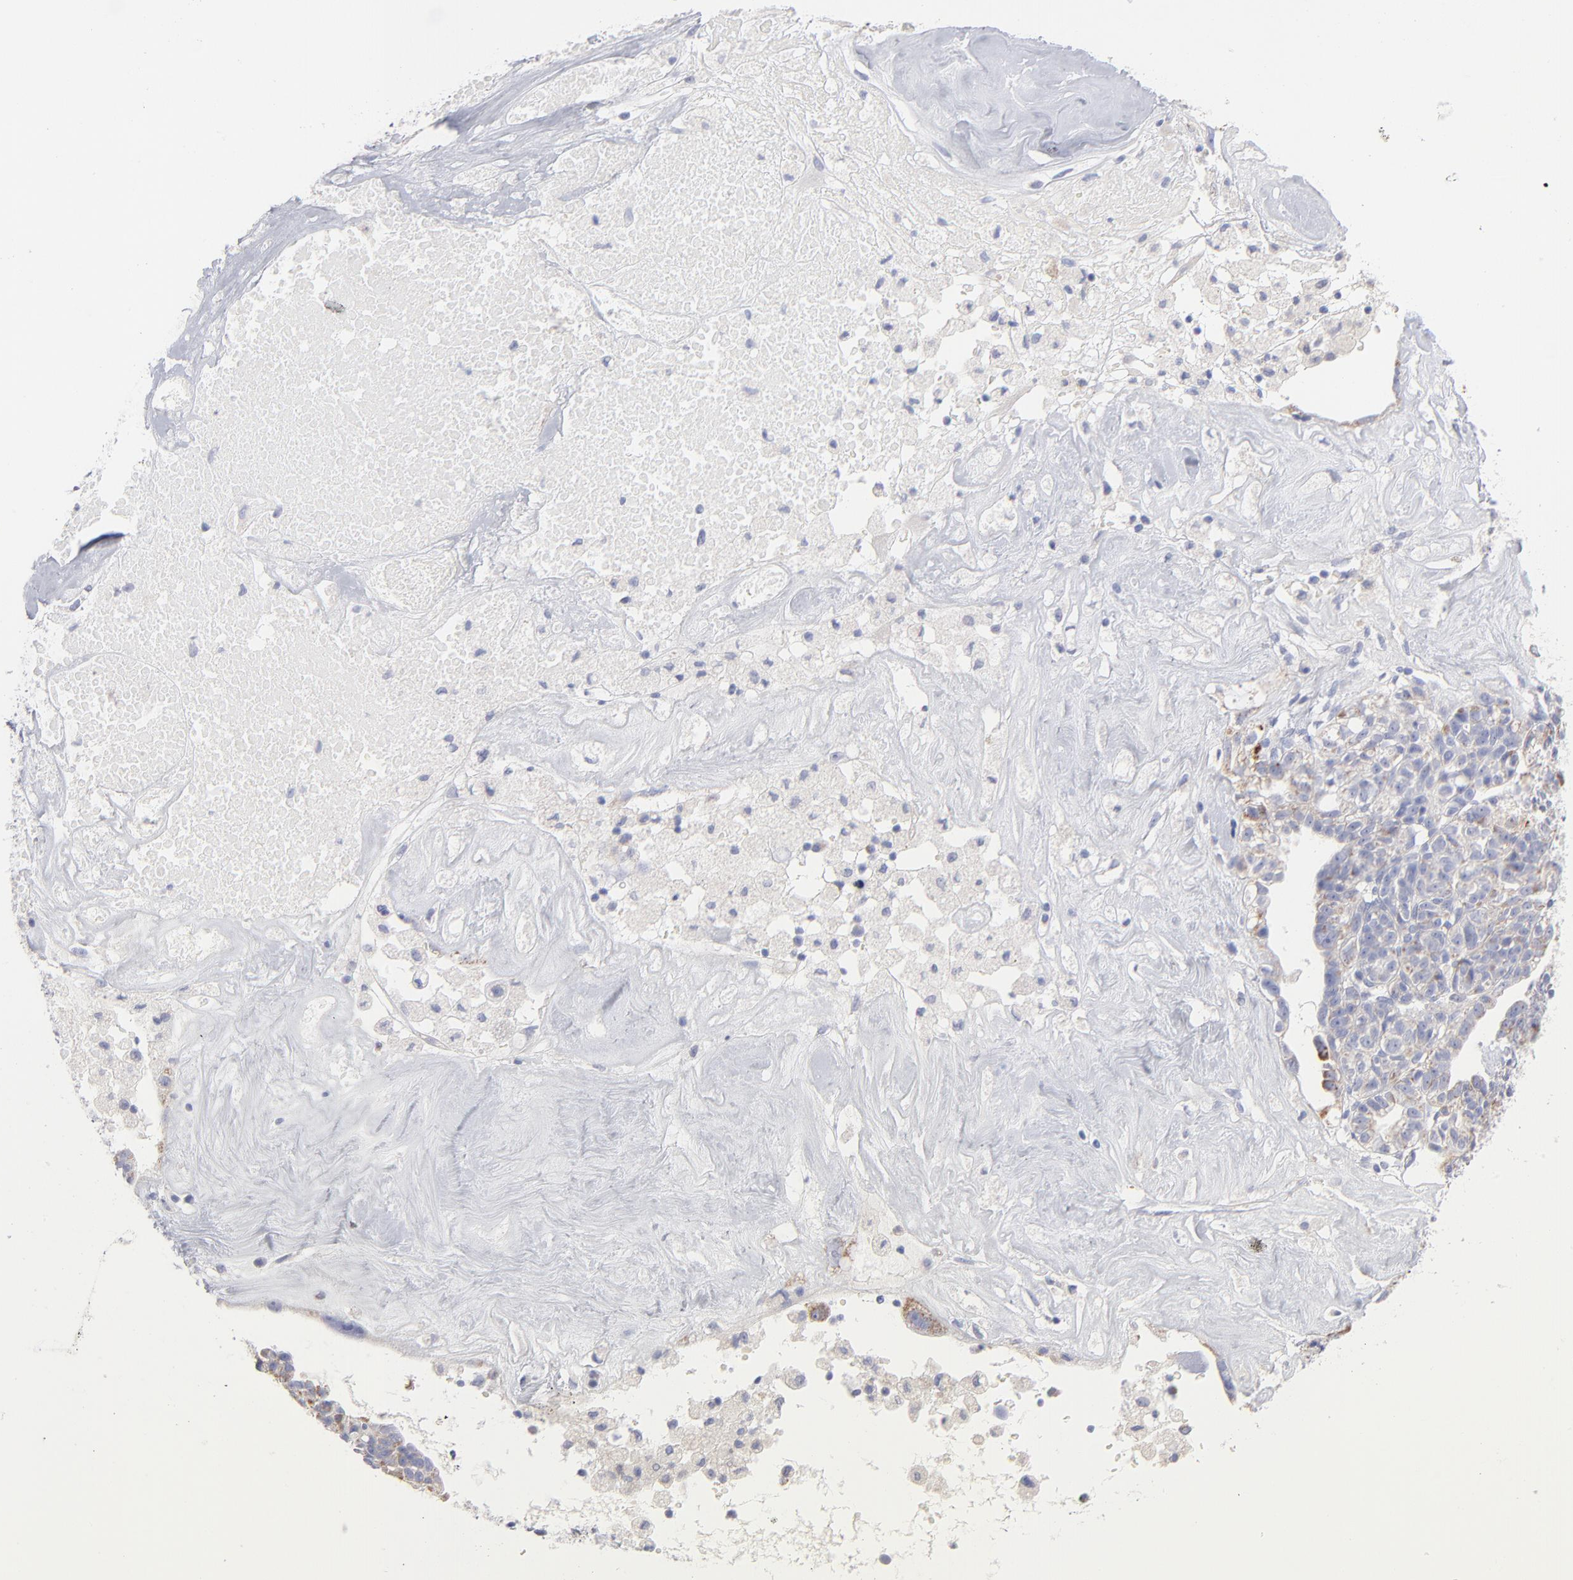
{"staining": {"intensity": "weak", "quantity": "25%-75%", "location": "cytoplasmic/membranous"}, "tissue": "ovarian cancer", "cell_type": "Tumor cells", "image_type": "cancer", "snomed": [{"axis": "morphology", "description": "Cystadenocarcinoma, serous, NOS"}, {"axis": "topography", "description": "Ovary"}], "caption": "The image exhibits a brown stain indicating the presence of a protein in the cytoplasmic/membranous of tumor cells in ovarian serous cystadenocarcinoma. (Brightfield microscopy of DAB IHC at high magnification).", "gene": "TST", "patient": {"sex": "female", "age": 66}}